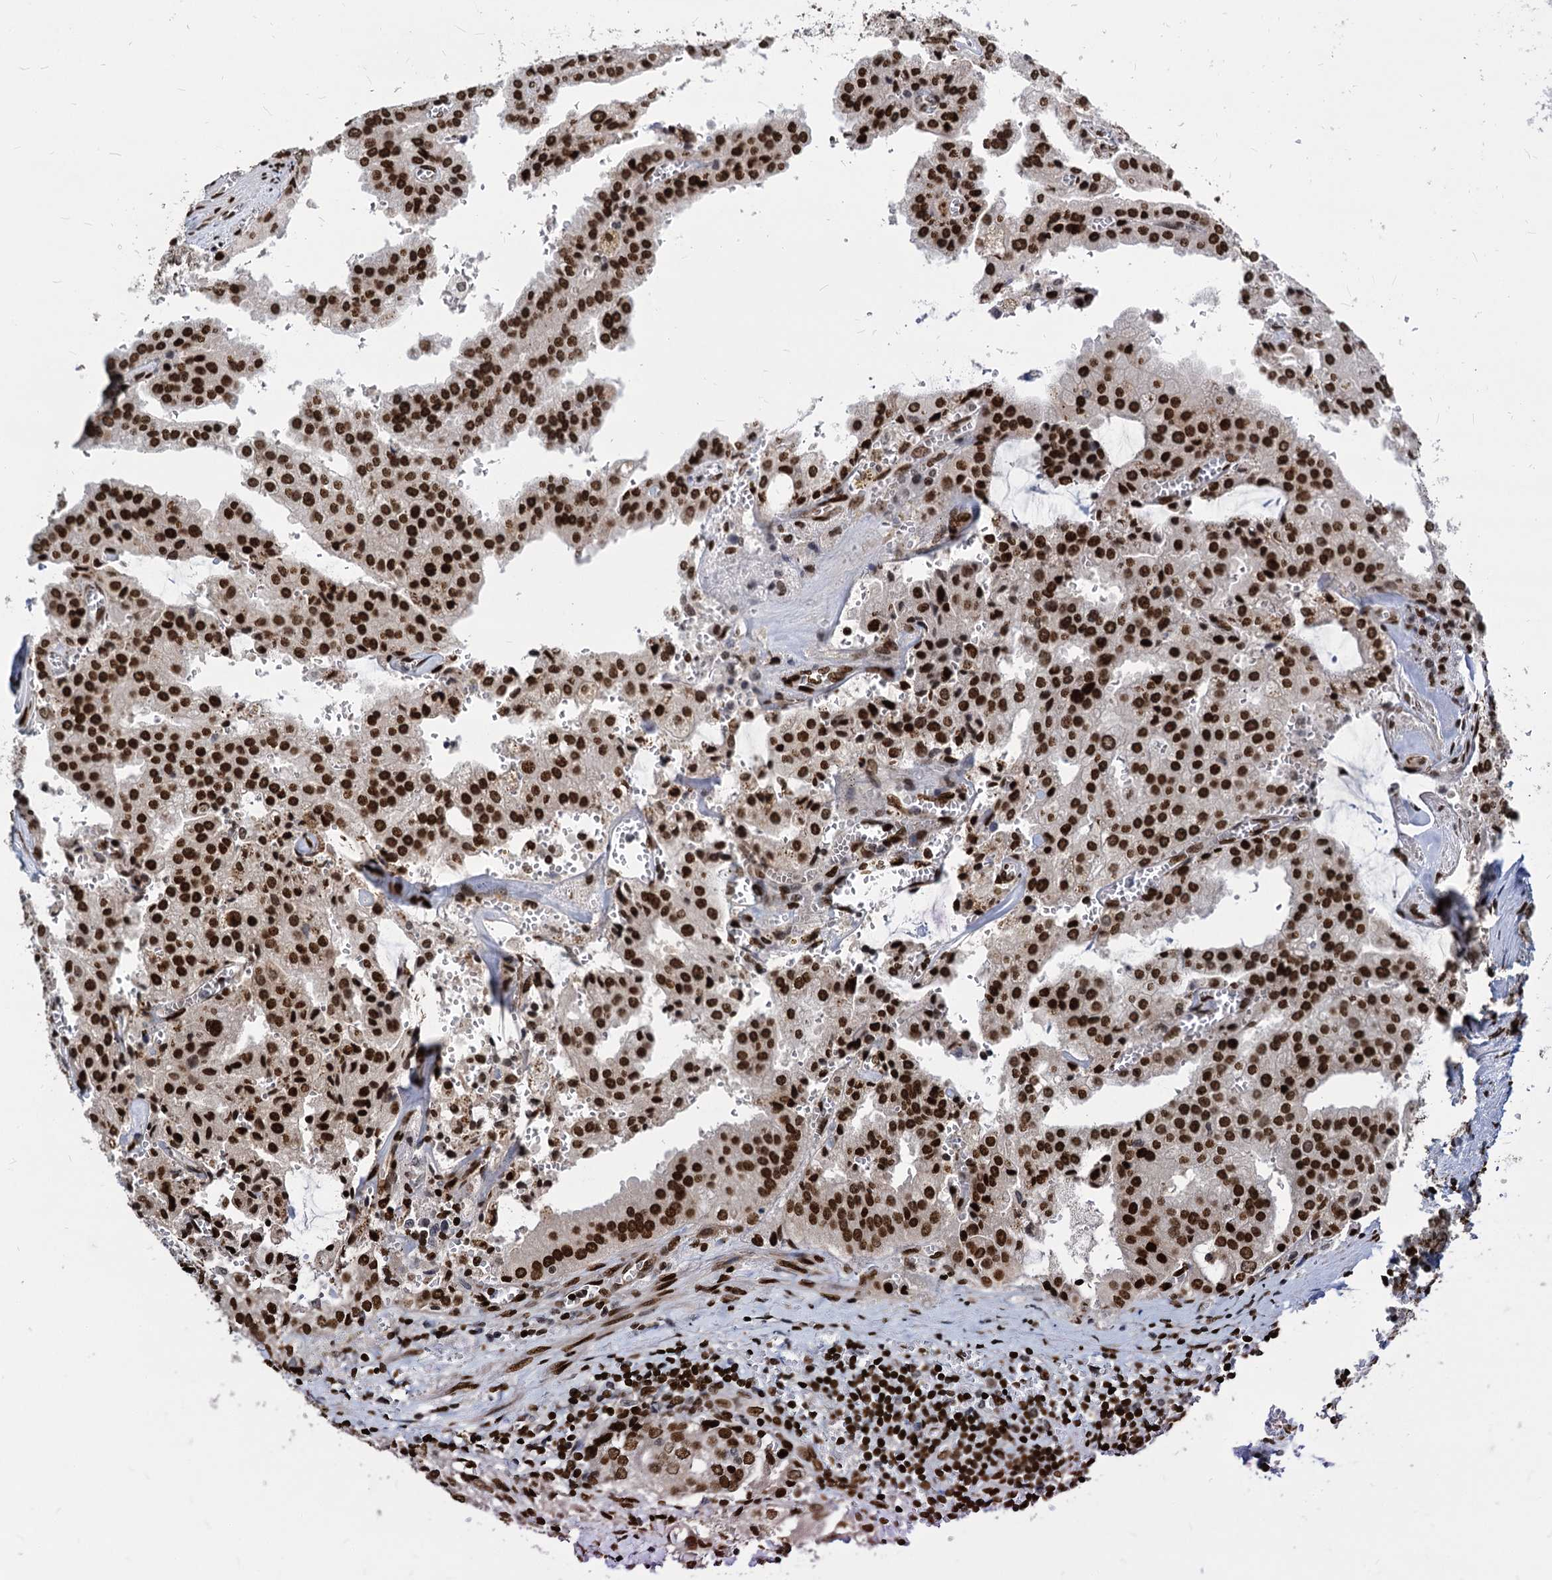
{"staining": {"intensity": "strong", "quantity": ">75%", "location": "nuclear"}, "tissue": "prostate cancer", "cell_type": "Tumor cells", "image_type": "cancer", "snomed": [{"axis": "morphology", "description": "Adenocarcinoma, High grade"}, {"axis": "topography", "description": "Prostate"}], "caption": "This photomicrograph displays IHC staining of human prostate adenocarcinoma (high-grade), with high strong nuclear expression in approximately >75% of tumor cells.", "gene": "MECP2", "patient": {"sex": "male", "age": 68}}